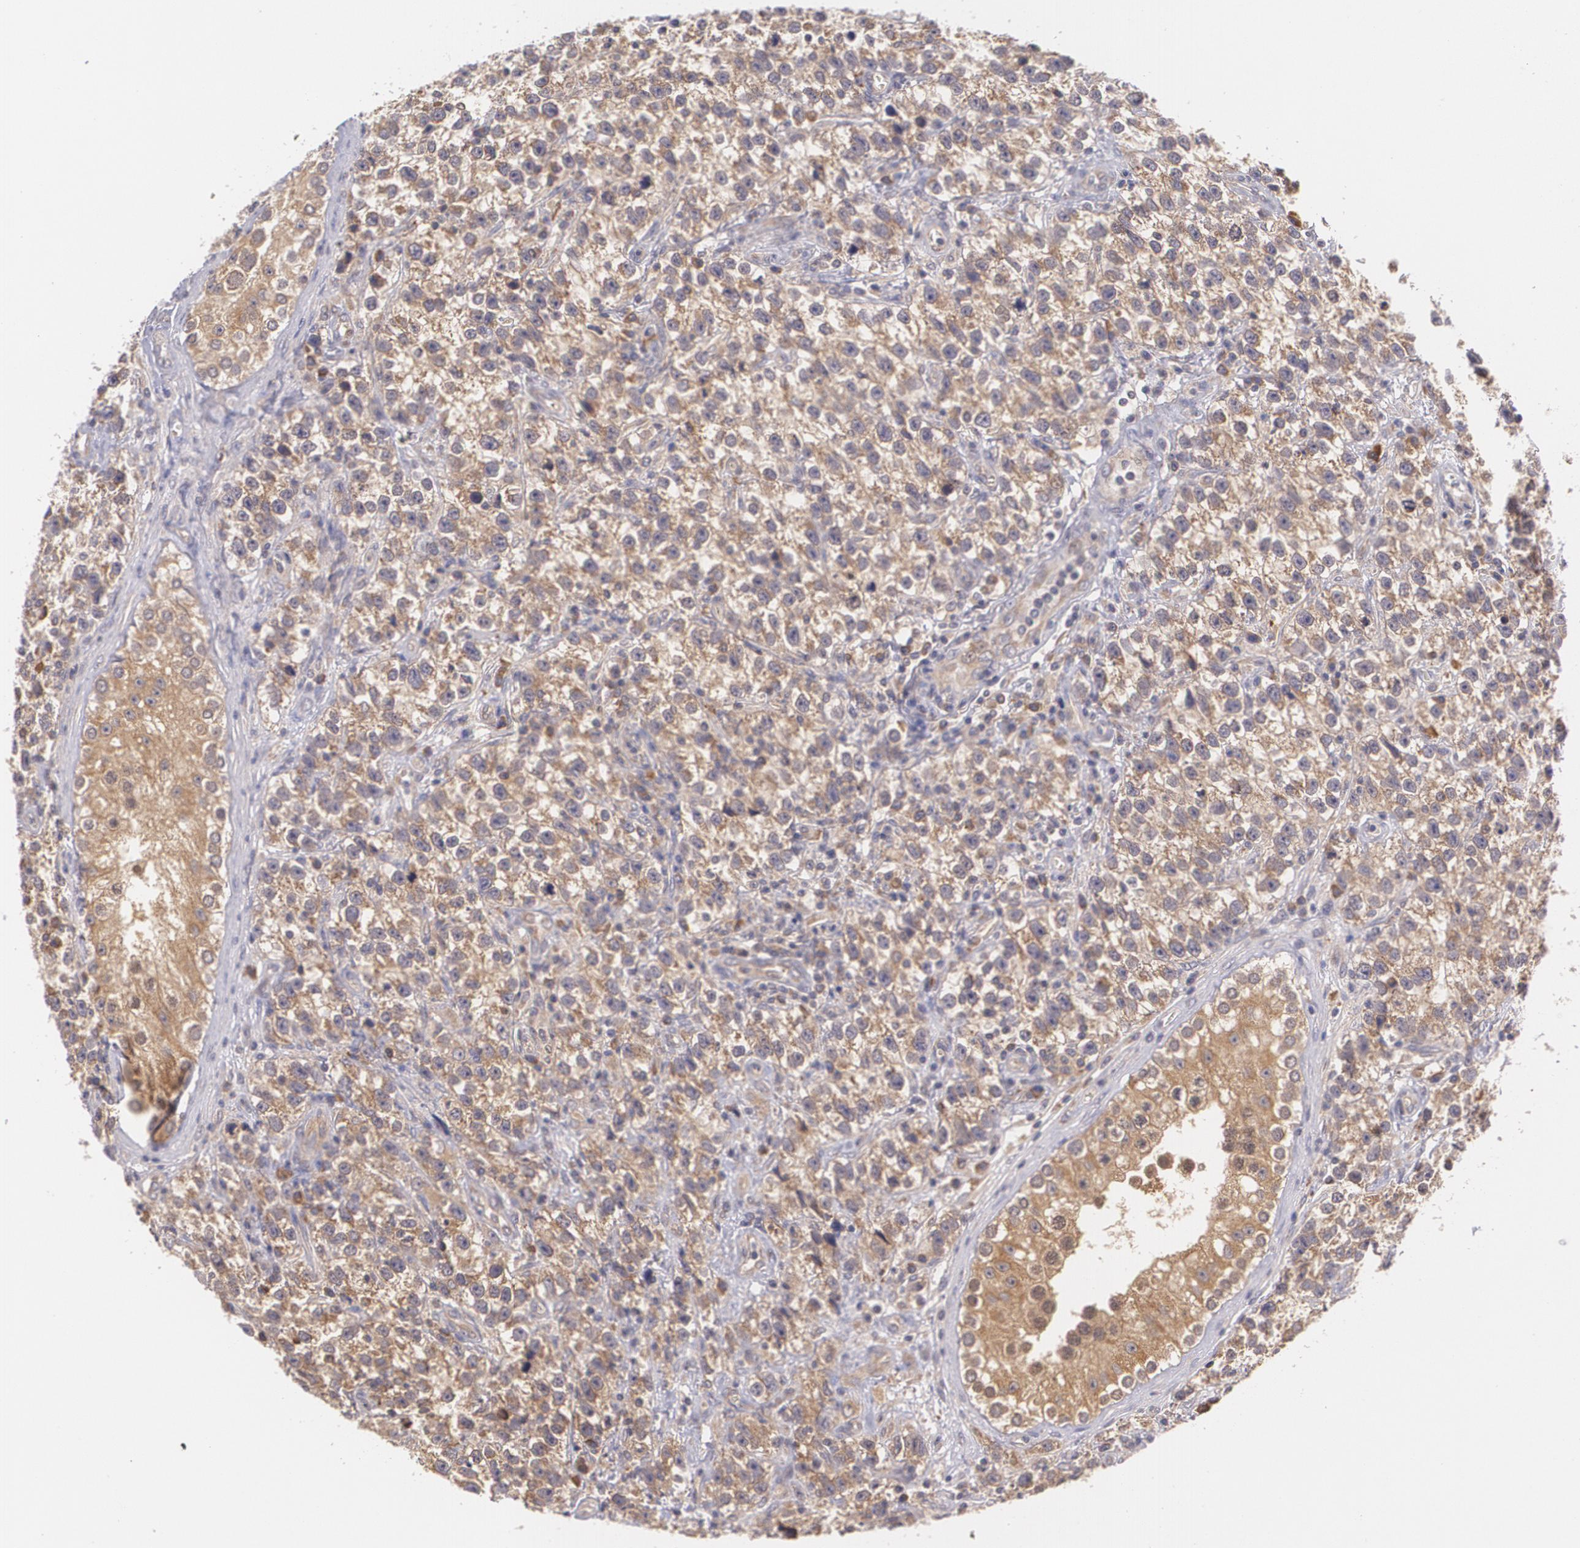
{"staining": {"intensity": "moderate", "quantity": ">75%", "location": "cytoplasmic/membranous"}, "tissue": "testis cancer", "cell_type": "Tumor cells", "image_type": "cancer", "snomed": [{"axis": "morphology", "description": "Seminoma, NOS"}, {"axis": "topography", "description": "Testis"}], "caption": "Immunohistochemical staining of testis seminoma displays medium levels of moderate cytoplasmic/membranous protein expression in approximately >75% of tumor cells.", "gene": "CCL17", "patient": {"sex": "male", "age": 38}}